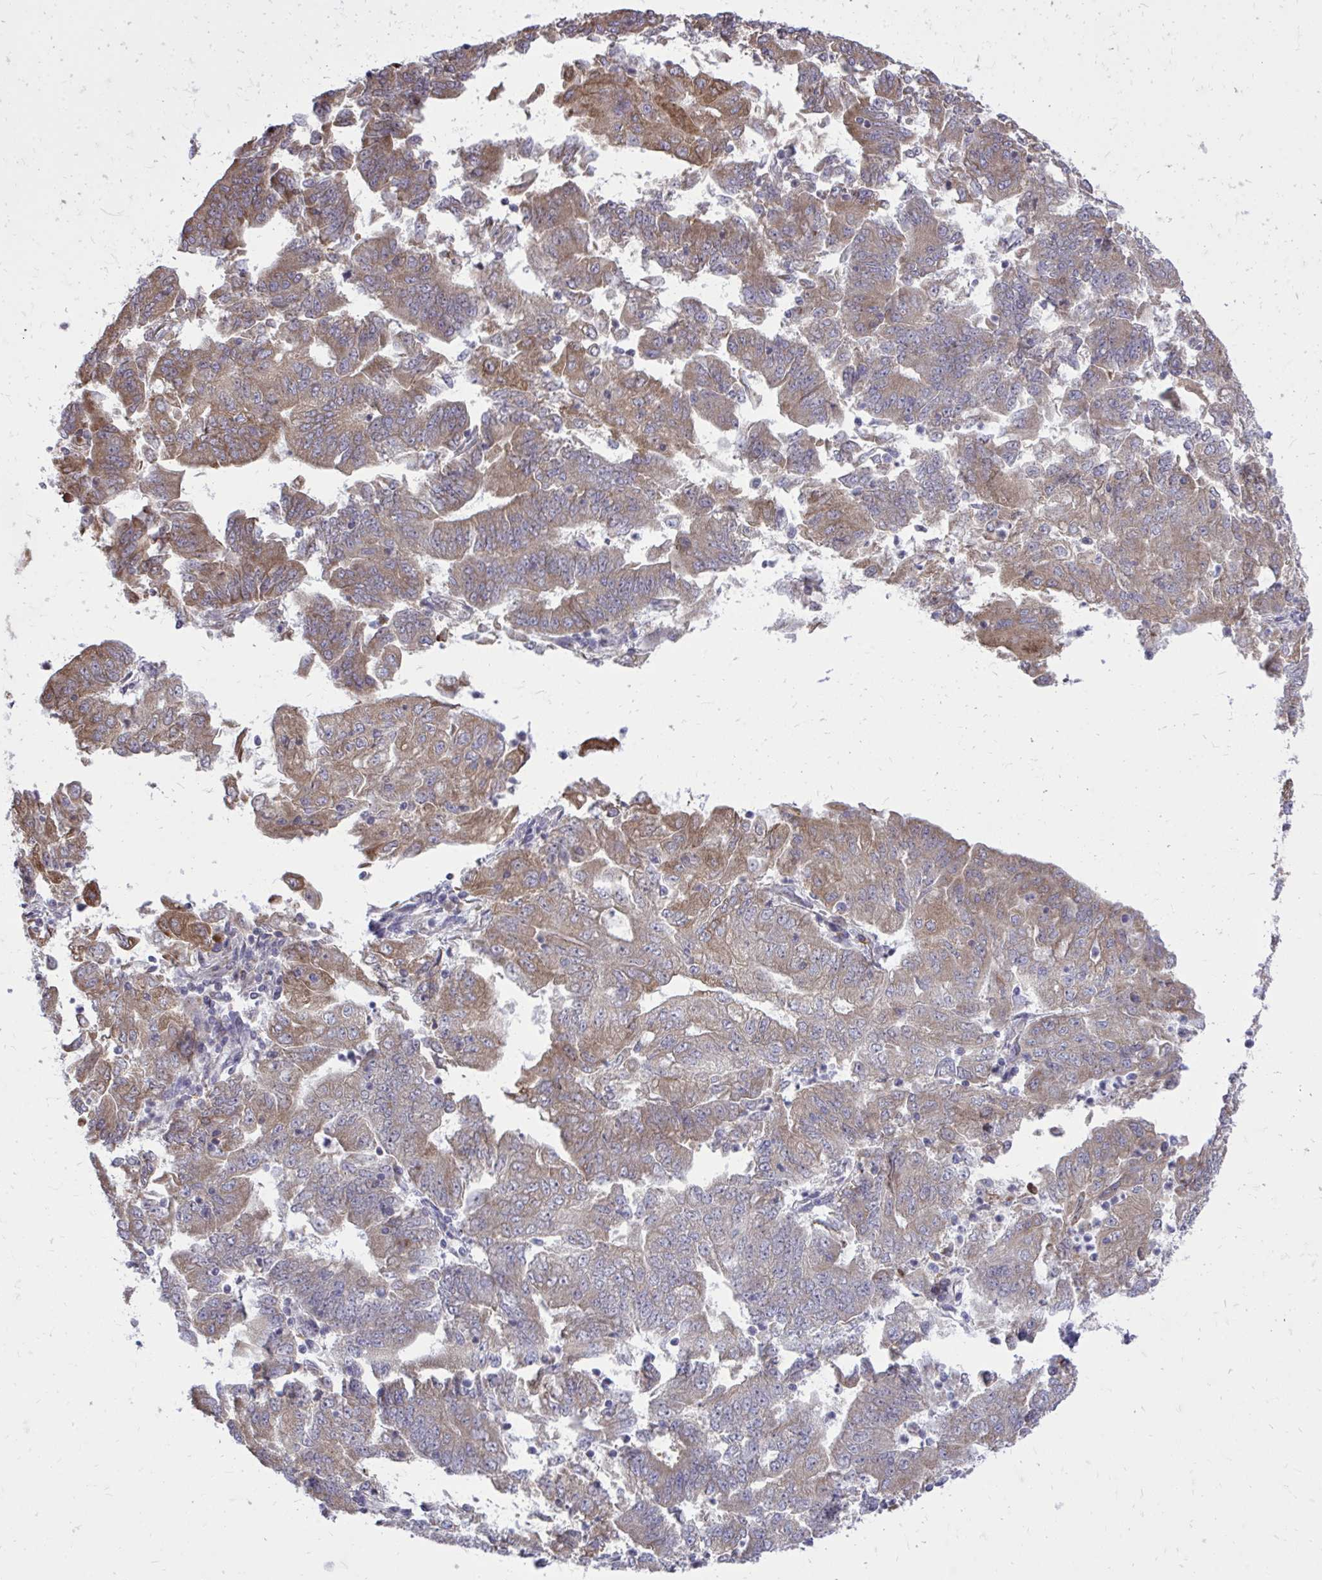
{"staining": {"intensity": "moderate", "quantity": ">75%", "location": "cytoplasmic/membranous"}, "tissue": "endometrial cancer", "cell_type": "Tumor cells", "image_type": "cancer", "snomed": [{"axis": "morphology", "description": "Adenocarcinoma, NOS"}, {"axis": "topography", "description": "Endometrium"}], "caption": "Immunohistochemical staining of human endometrial adenocarcinoma reveals moderate cytoplasmic/membranous protein expression in about >75% of tumor cells.", "gene": "METTL9", "patient": {"sex": "female", "age": 70}}